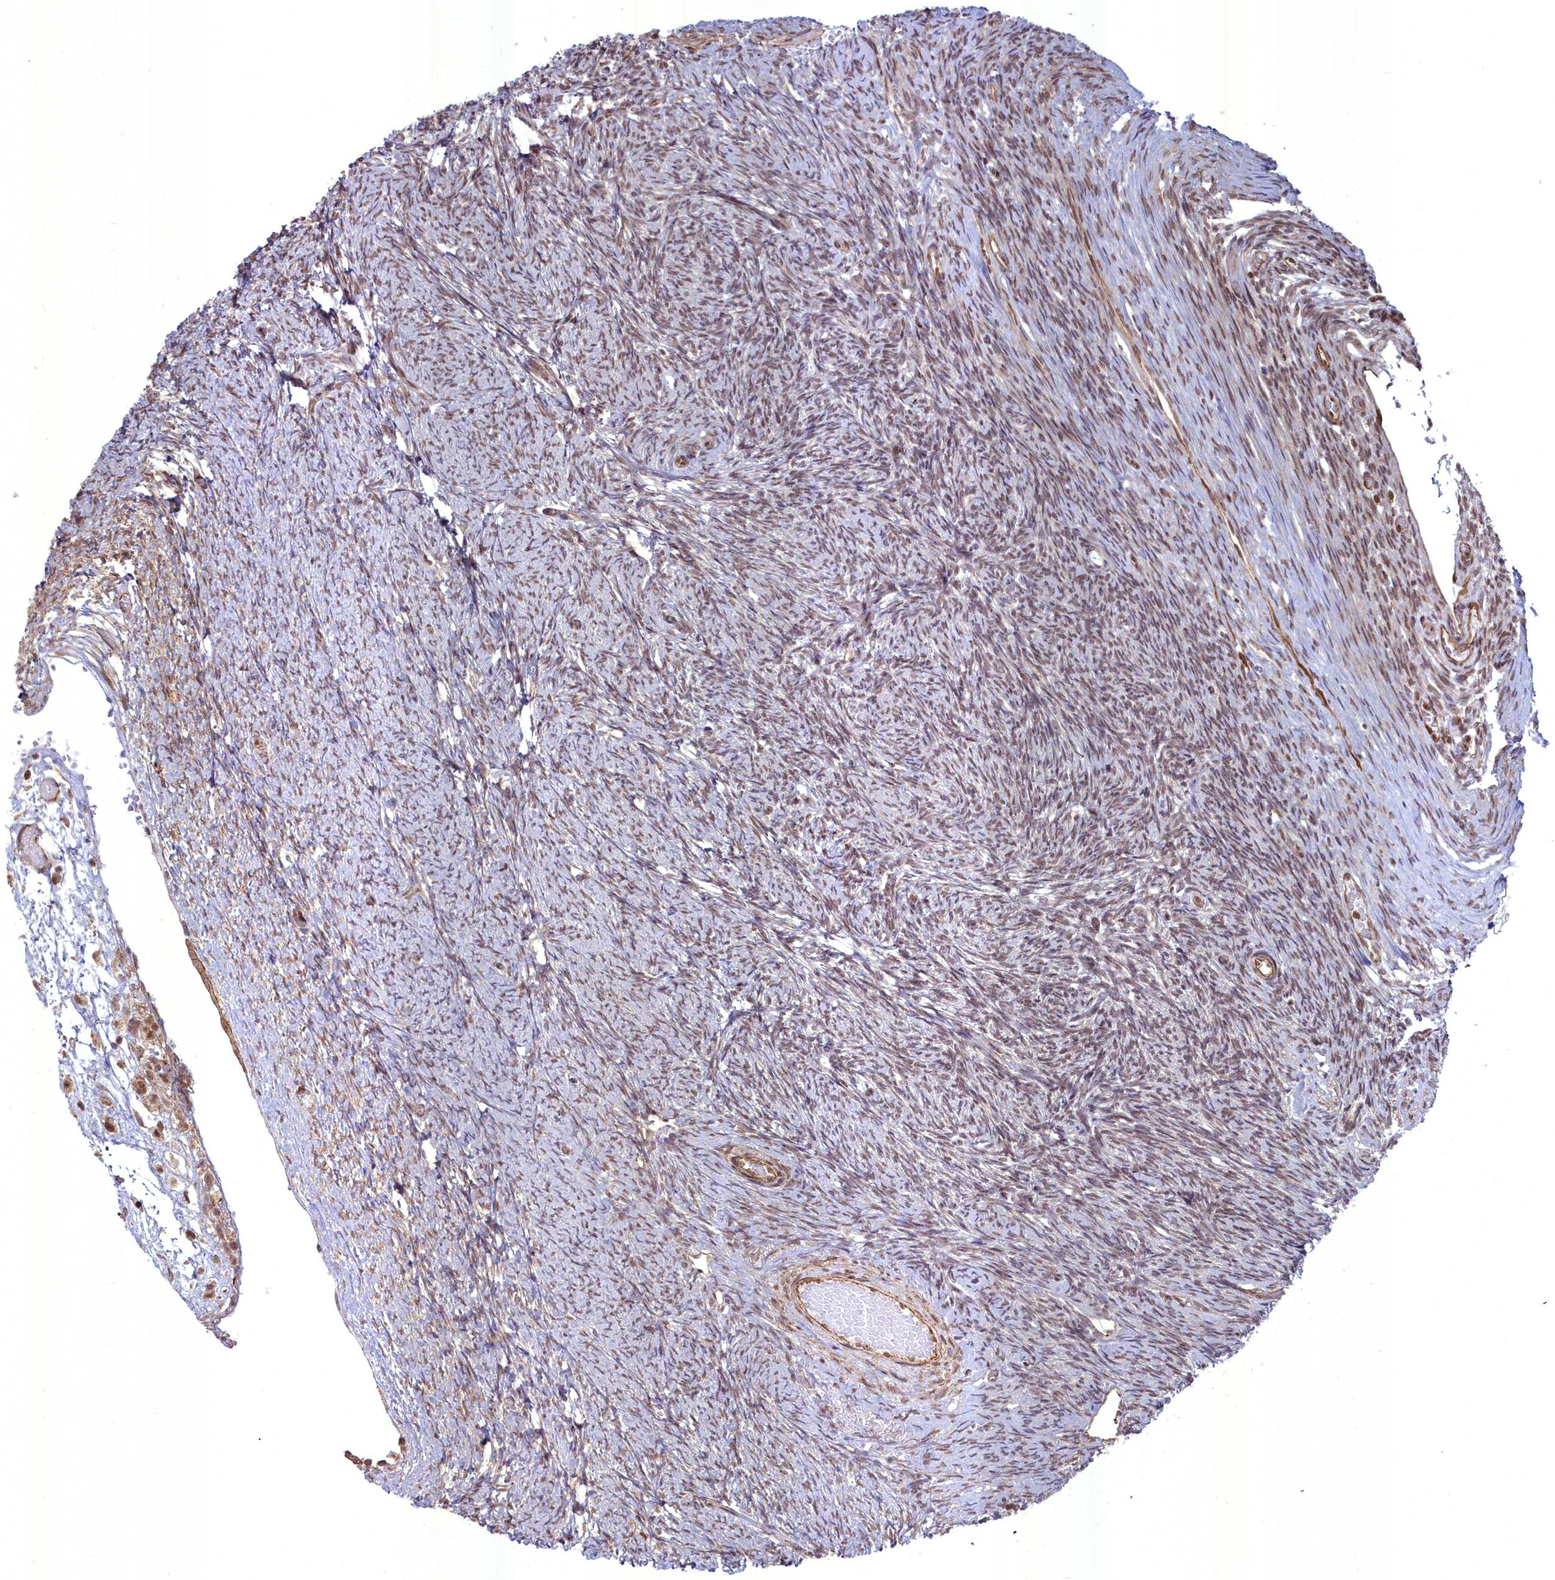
{"staining": {"intensity": "moderate", "quantity": ">75%", "location": "nuclear"}, "tissue": "ovary", "cell_type": "Ovarian stroma cells", "image_type": "normal", "snomed": [{"axis": "morphology", "description": "Normal tissue, NOS"}, {"axis": "topography", "description": "Ovary"}], "caption": "Ovarian stroma cells exhibit medium levels of moderate nuclear expression in about >75% of cells in normal human ovary.", "gene": "YJU2", "patient": {"sex": "female", "age": 44}}